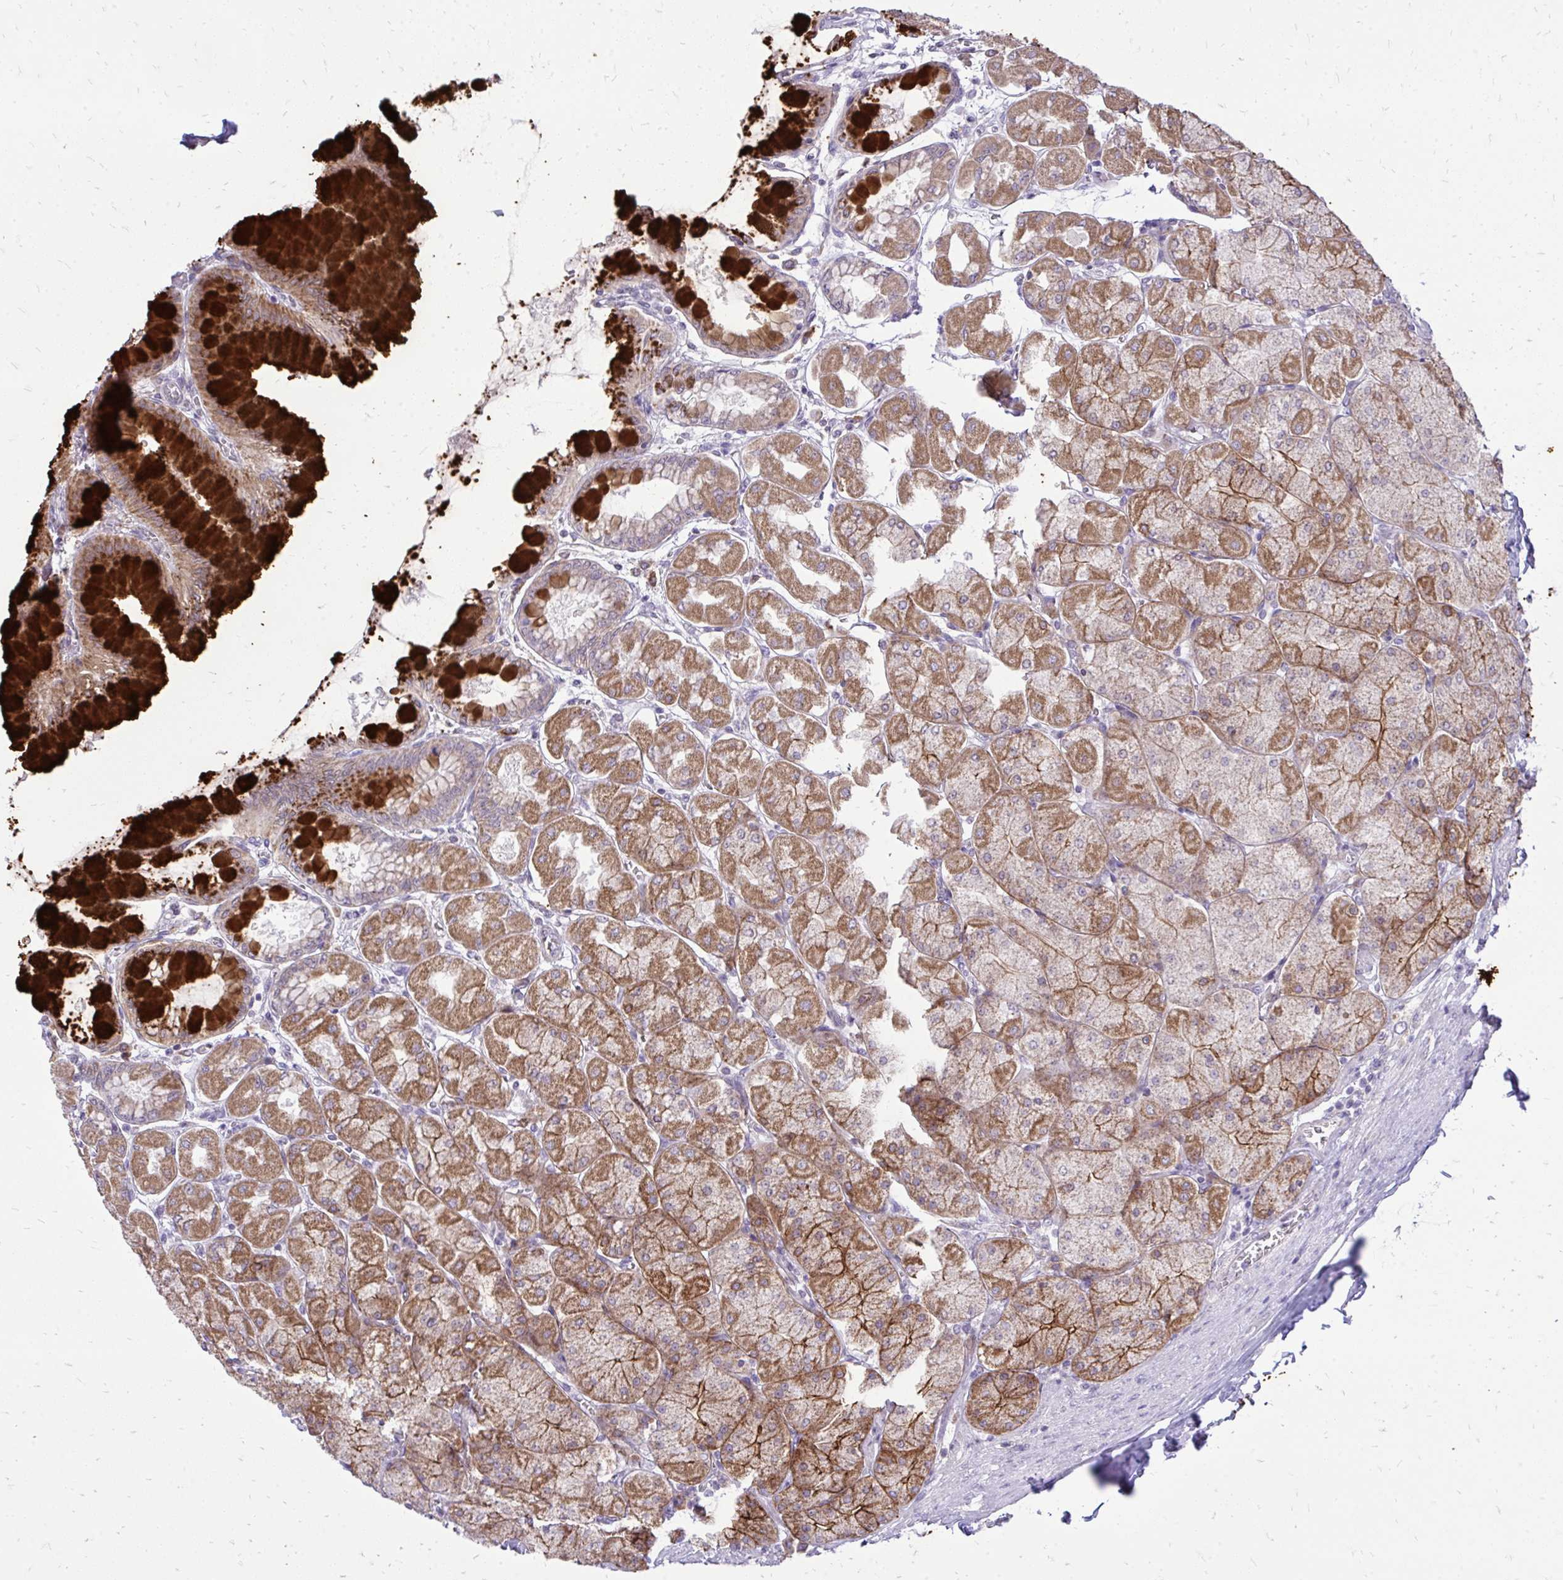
{"staining": {"intensity": "strong", "quantity": ">75%", "location": "cytoplasmic/membranous"}, "tissue": "stomach", "cell_type": "Glandular cells", "image_type": "normal", "snomed": [{"axis": "morphology", "description": "Normal tissue, NOS"}, {"axis": "topography", "description": "Stomach, upper"}], "caption": "The histopathology image demonstrates immunohistochemical staining of benign stomach. There is strong cytoplasmic/membranous positivity is present in about >75% of glandular cells. The staining was performed using DAB, with brown indicating positive protein expression. Nuclei are stained blue with hematoxylin.", "gene": "SPTBN2", "patient": {"sex": "female", "age": 56}}